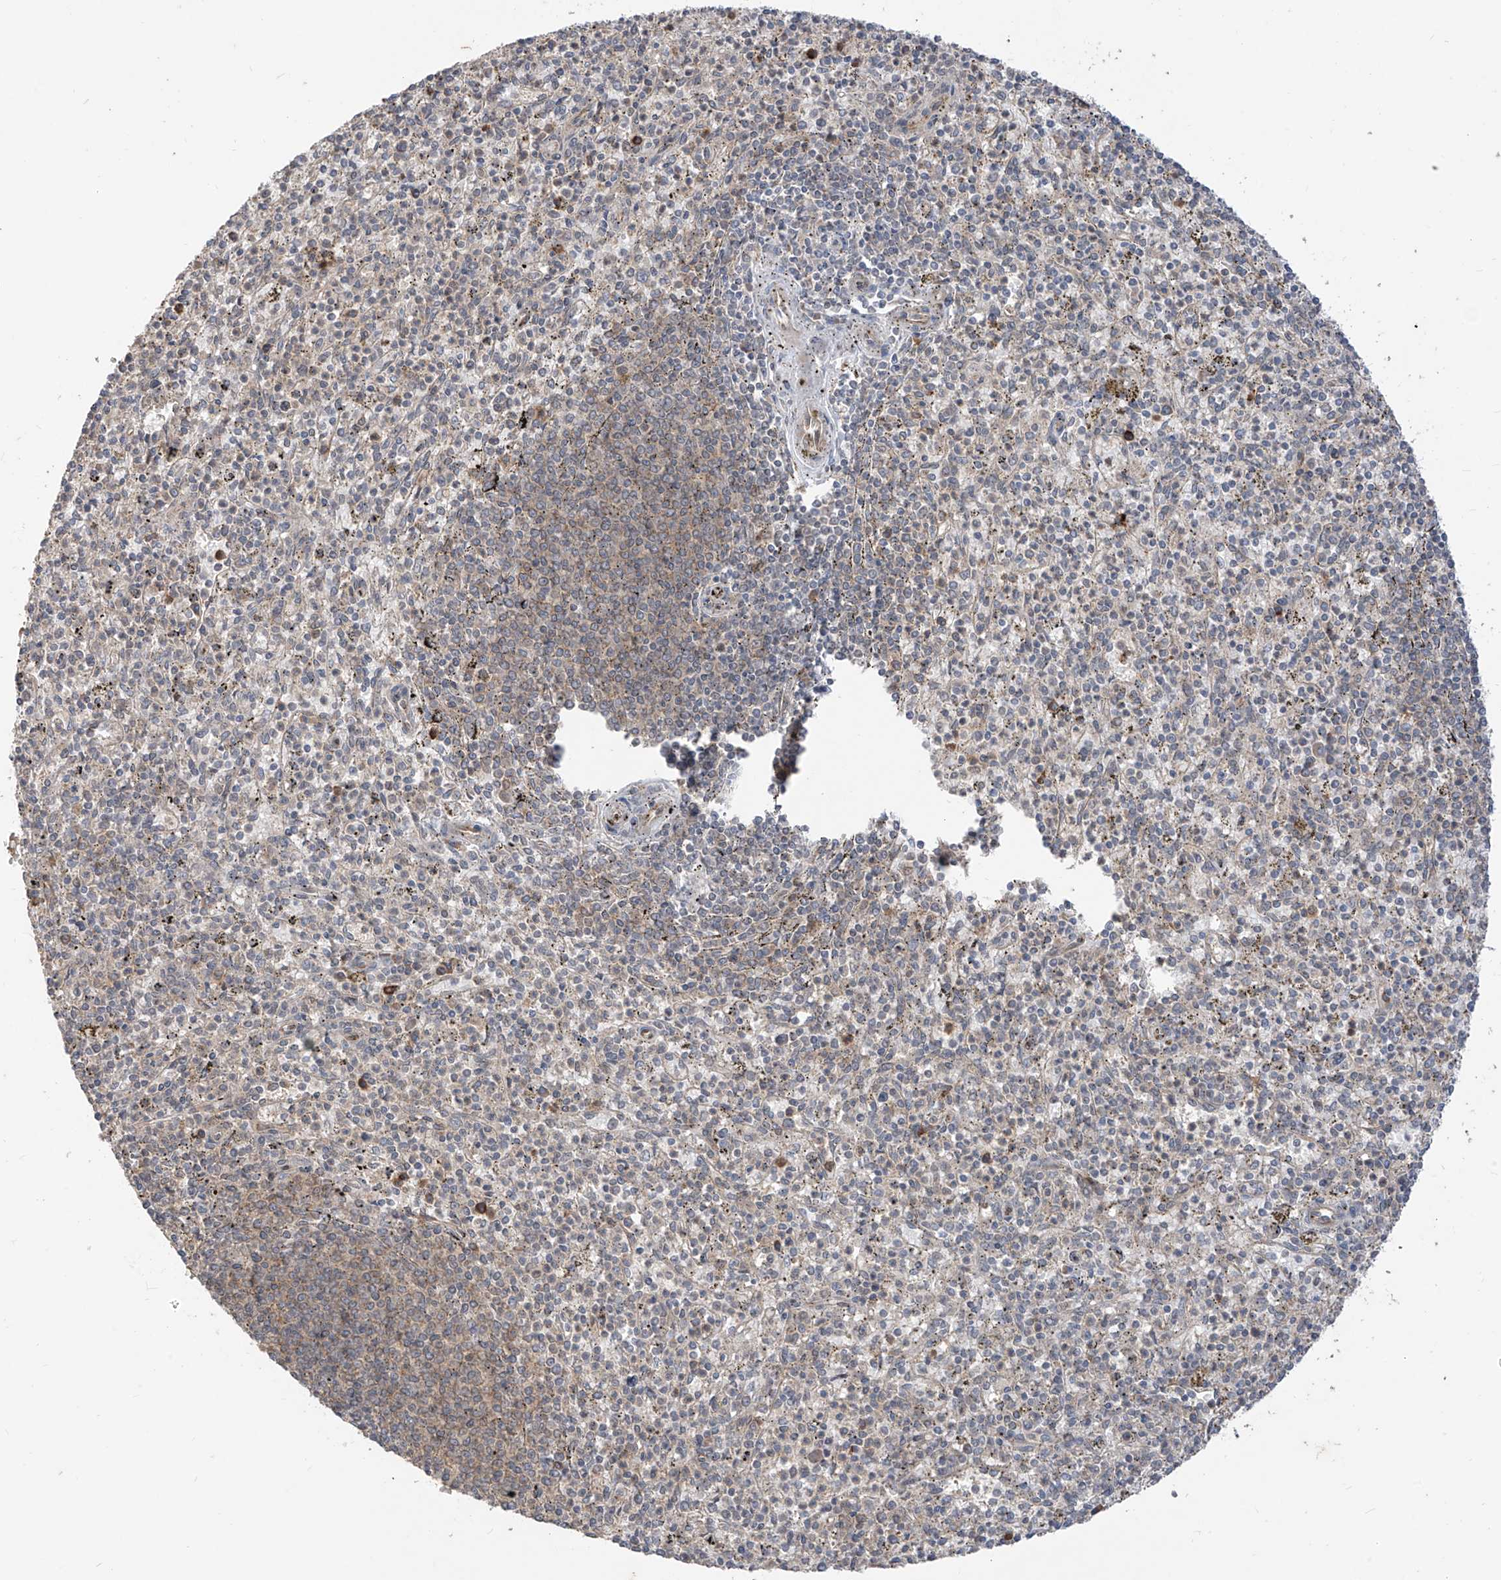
{"staining": {"intensity": "moderate", "quantity": "<25%", "location": "cytoplasmic/membranous"}, "tissue": "spleen", "cell_type": "Cells in red pulp", "image_type": "normal", "snomed": [{"axis": "morphology", "description": "Normal tissue, NOS"}, {"axis": "topography", "description": "Spleen"}], "caption": "High-power microscopy captured an IHC photomicrograph of benign spleen, revealing moderate cytoplasmic/membranous expression in about <25% of cells in red pulp.", "gene": "MTUS2", "patient": {"sex": "male", "age": 72}}